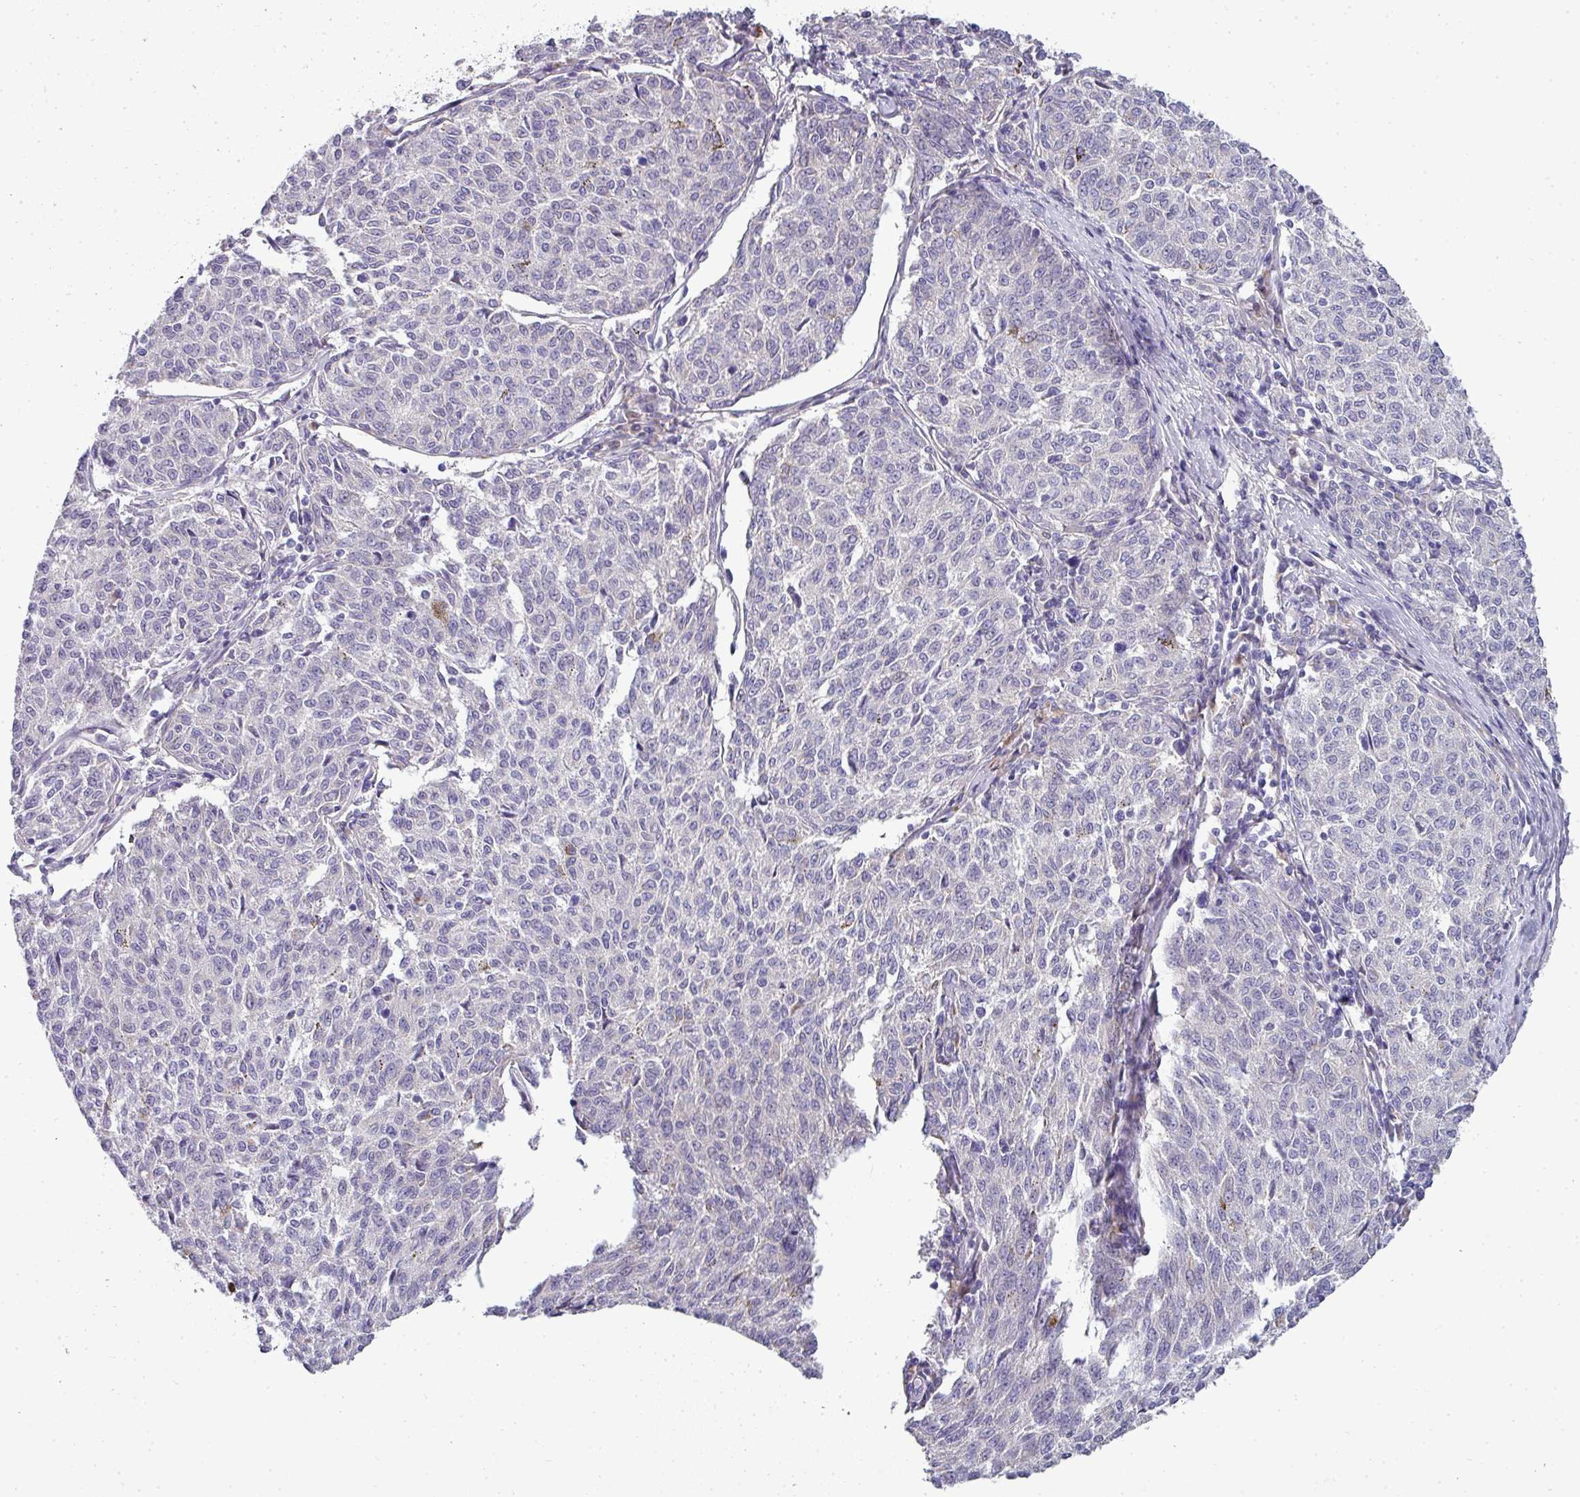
{"staining": {"intensity": "negative", "quantity": "none", "location": "none"}, "tissue": "melanoma", "cell_type": "Tumor cells", "image_type": "cancer", "snomed": [{"axis": "morphology", "description": "Malignant melanoma, NOS"}, {"axis": "topography", "description": "Skin"}], "caption": "High power microscopy photomicrograph of an immunohistochemistry photomicrograph of malignant melanoma, revealing no significant positivity in tumor cells.", "gene": "ASXL3", "patient": {"sex": "female", "age": 72}}